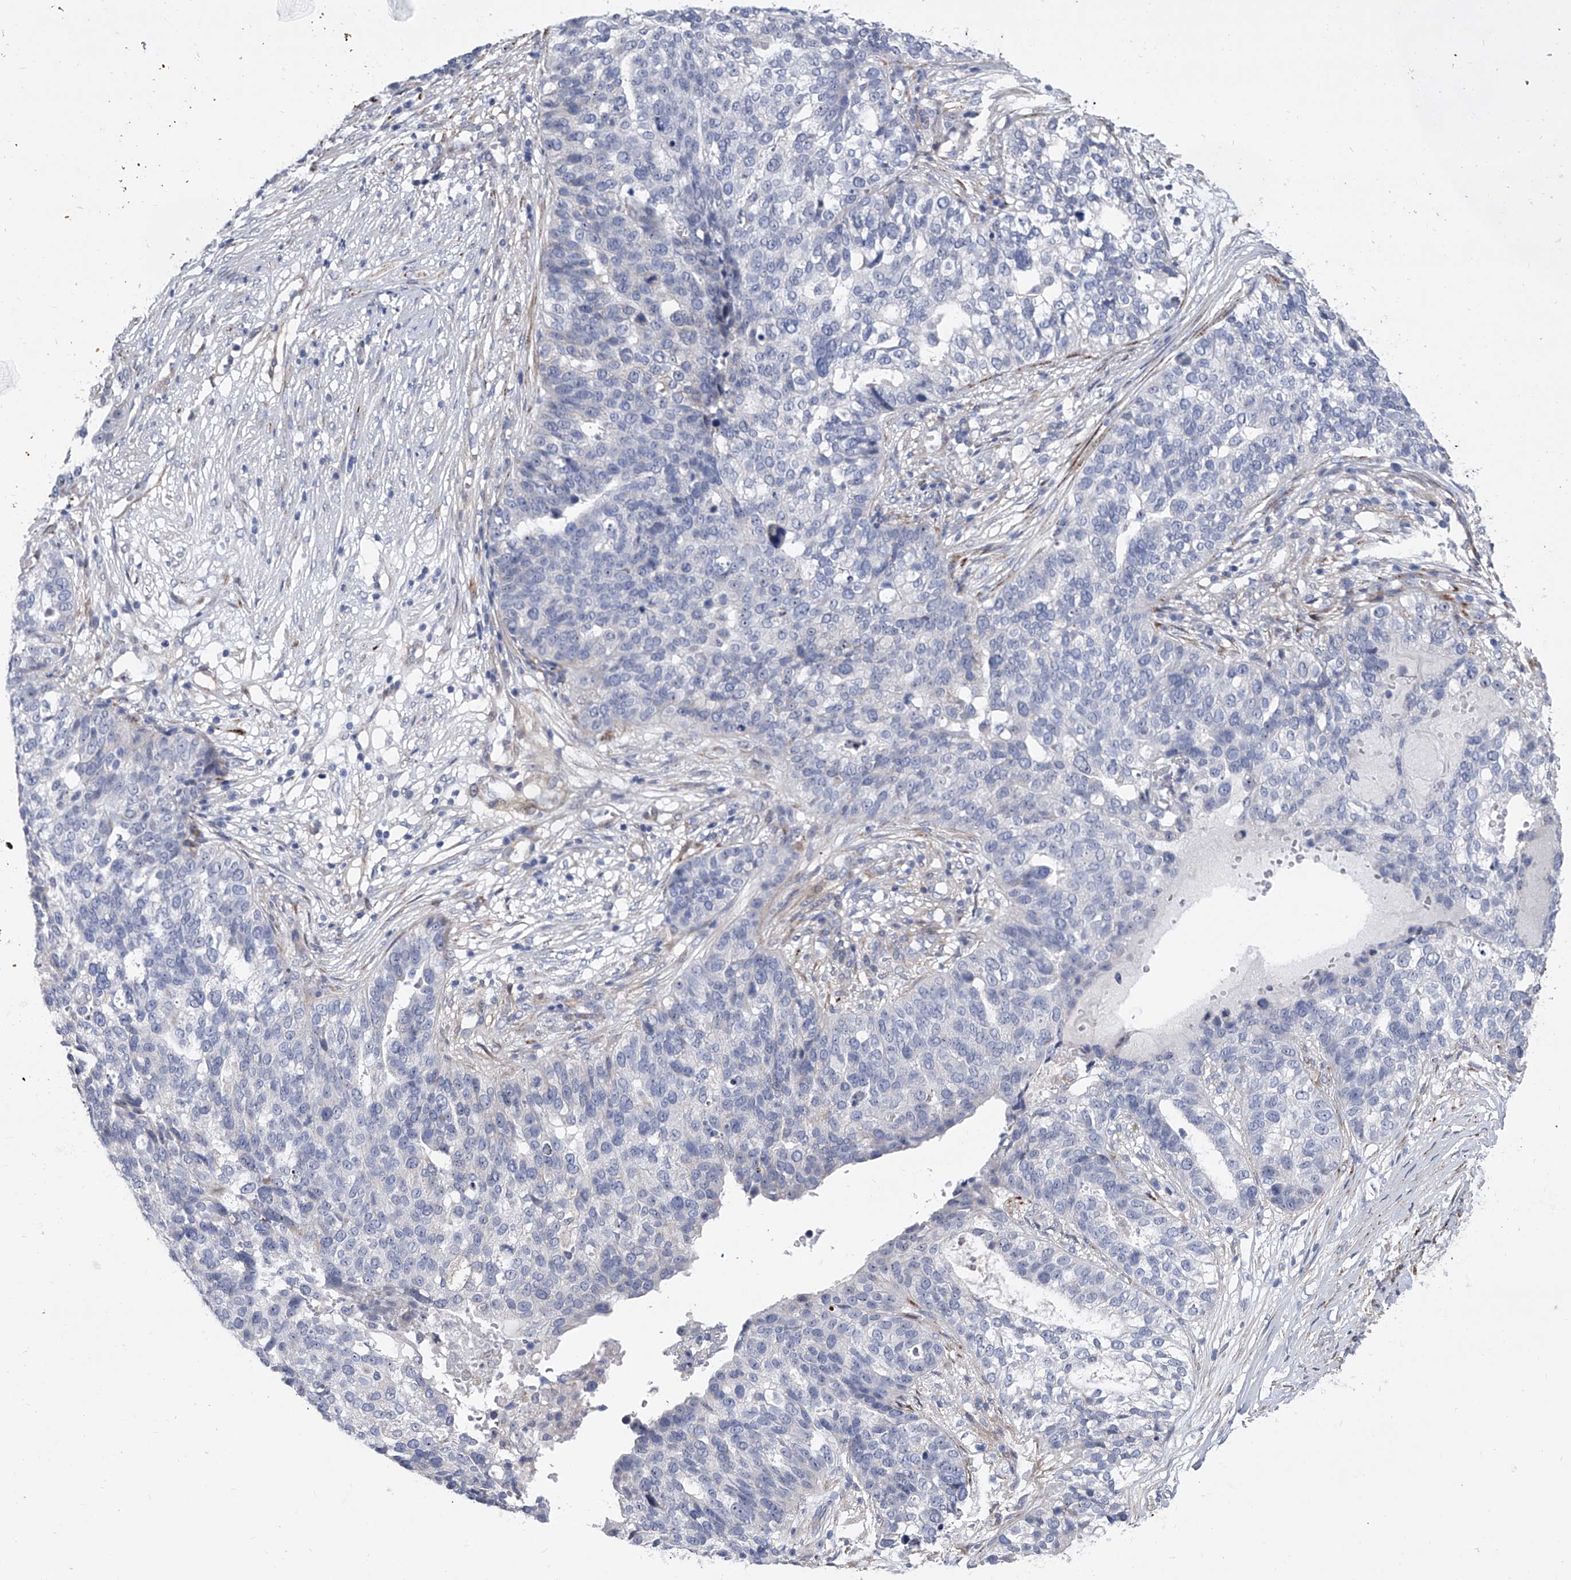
{"staining": {"intensity": "negative", "quantity": "none", "location": "none"}, "tissue": "ovarian cancer", "cell_type": "Tumor cells", "image_type": "cancer", "snomed": [{"axis": "morphology", "description": "Cystadenocarcinoma, serous, NOS"}, {"axis": "topography", "description": "Ovary"}], "caption": "This image is of ovarian cancer (serous cystadenocarcinoma) stained with immunohistochemistry (IHC) to label a protein in brown with the nuclei are counter-stained blue. There is no expression in tumor cells.", "gene": "ALG14", "patient": {"sex": "female", "age": 59}}